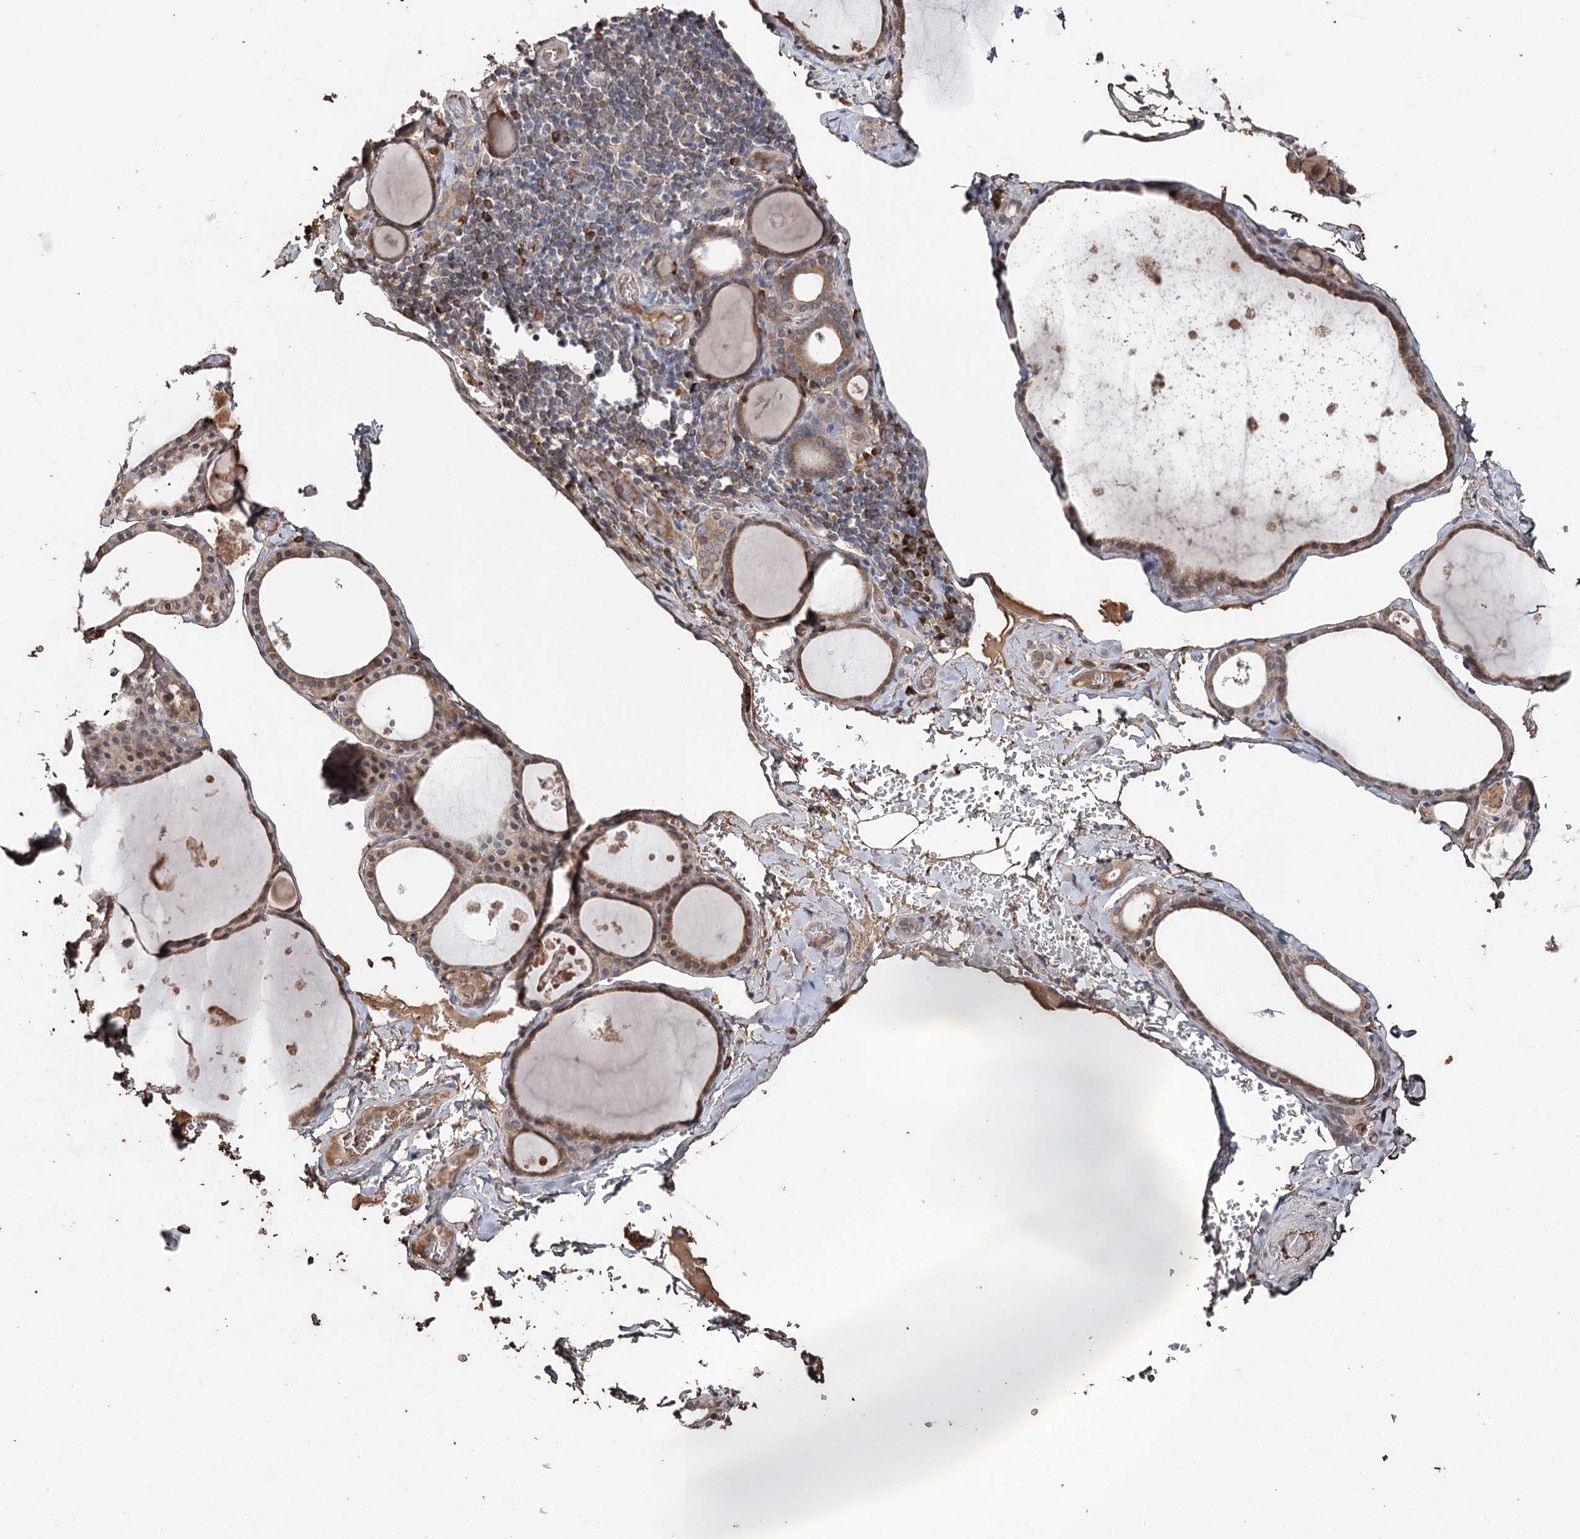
{"staining": {"intensity": "moderate", "quantity": ">75%", "location": "cytoplasmic/membranous"}, "tissue": "thyroid gland", "cell_type": "Glandular cells", "image_type": "normal", "snomed": [{"axis": "morphology", "description": "Normal tissue, NOS"}, {"axis": "topography", "description": "Thyroid gland"}], "caption": "This is an image of immunohistochemistry (IHC) staining of unremarkable thyroid gland, which shows moderate staining in the cytoplasmic/membranous of glandular cells.", "gene": "SYVN1", "patient": {"sex": "male", "age": 56}}